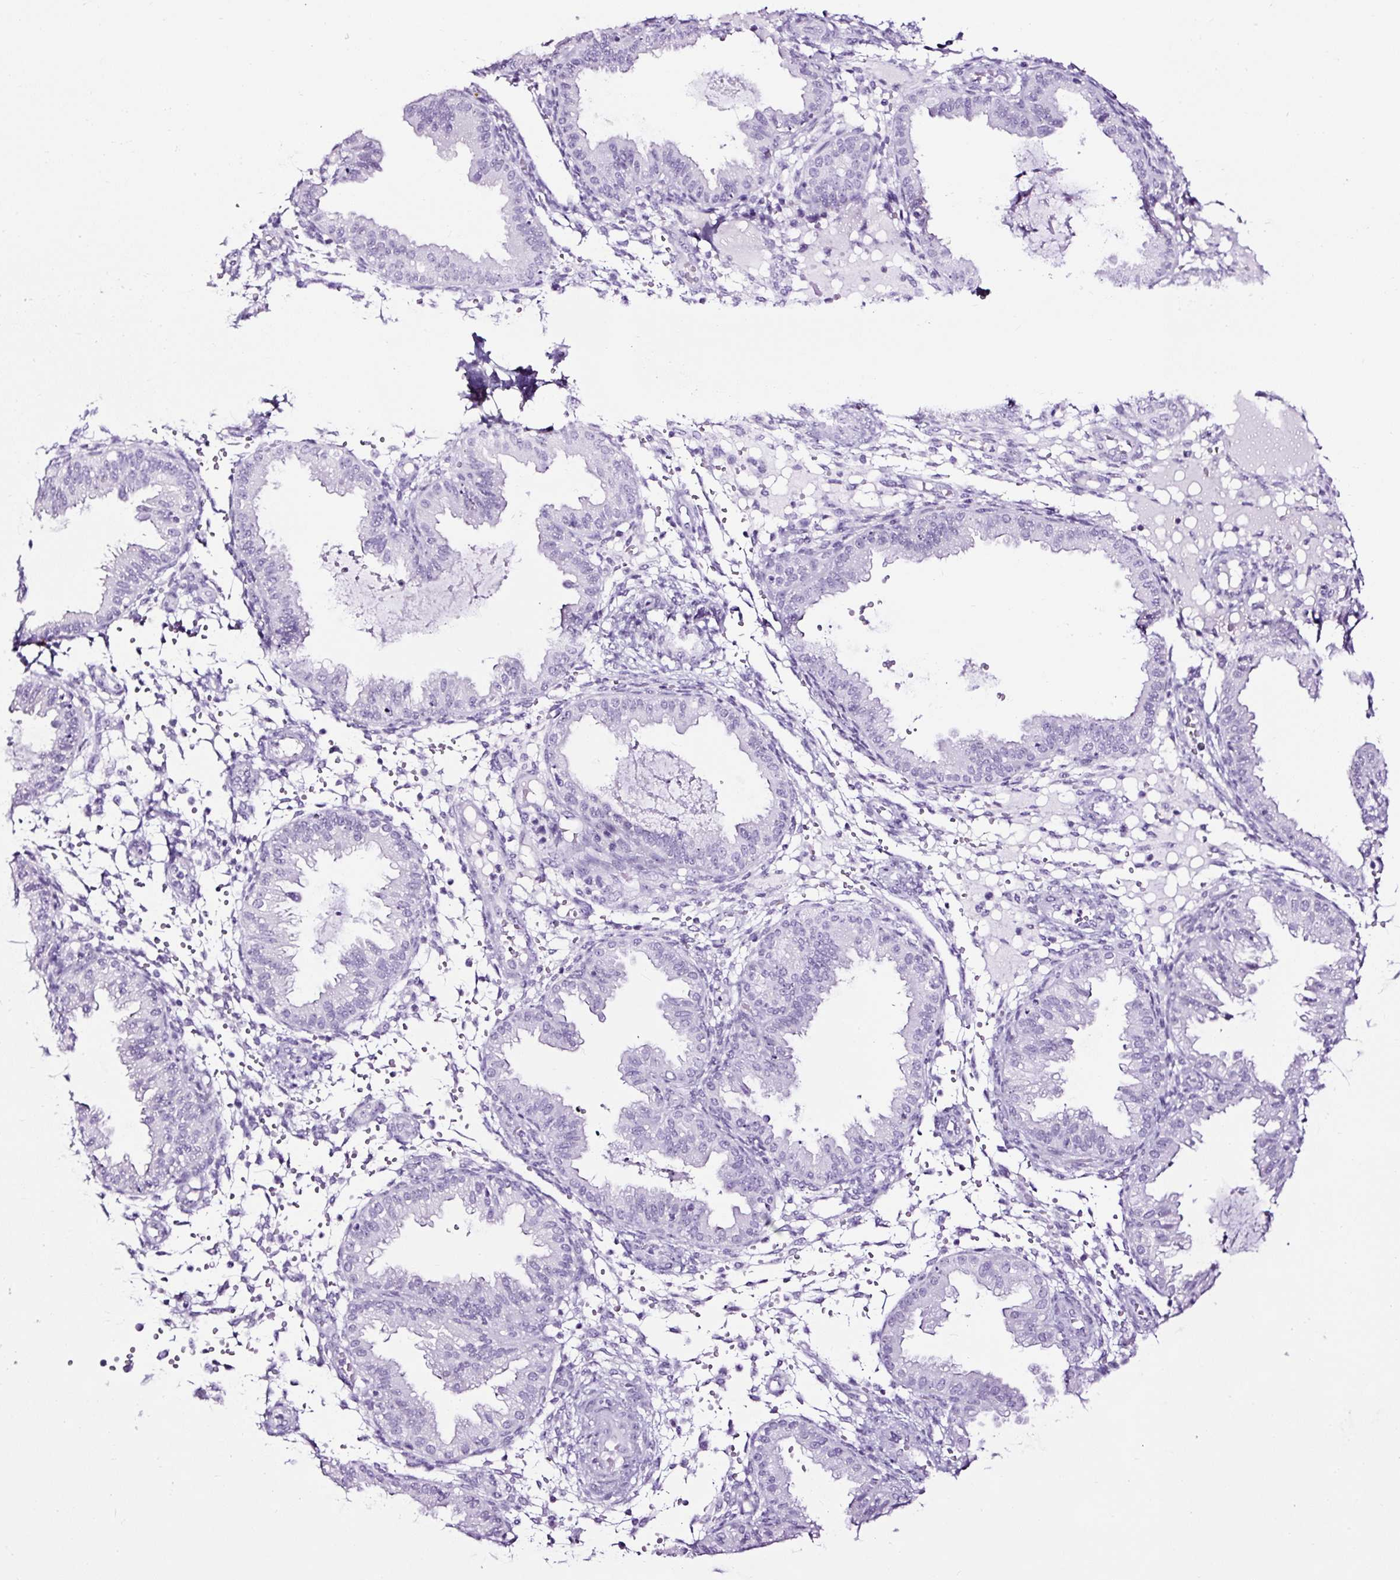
{"staining": {"intensity": "negative", "quantity": "none", "location": "none"}, "tissue": "endometrium", "cell_type": "Cells in endometrial stroma", "image_type": "normal", "snomed": [{"axis": "morphology", "description": "Normal tissue, NOS"}, {"axis": "topography", "description": "Endometrium"}], "caption": "Cells in endometrial stroma show no significant expression in unremarkable endometrium. (Brightfield microscopy of DAB immunohistochemistry at high magnification).", "gene": "NPHS2", "patient": {"sex": "female", "age": 33}}